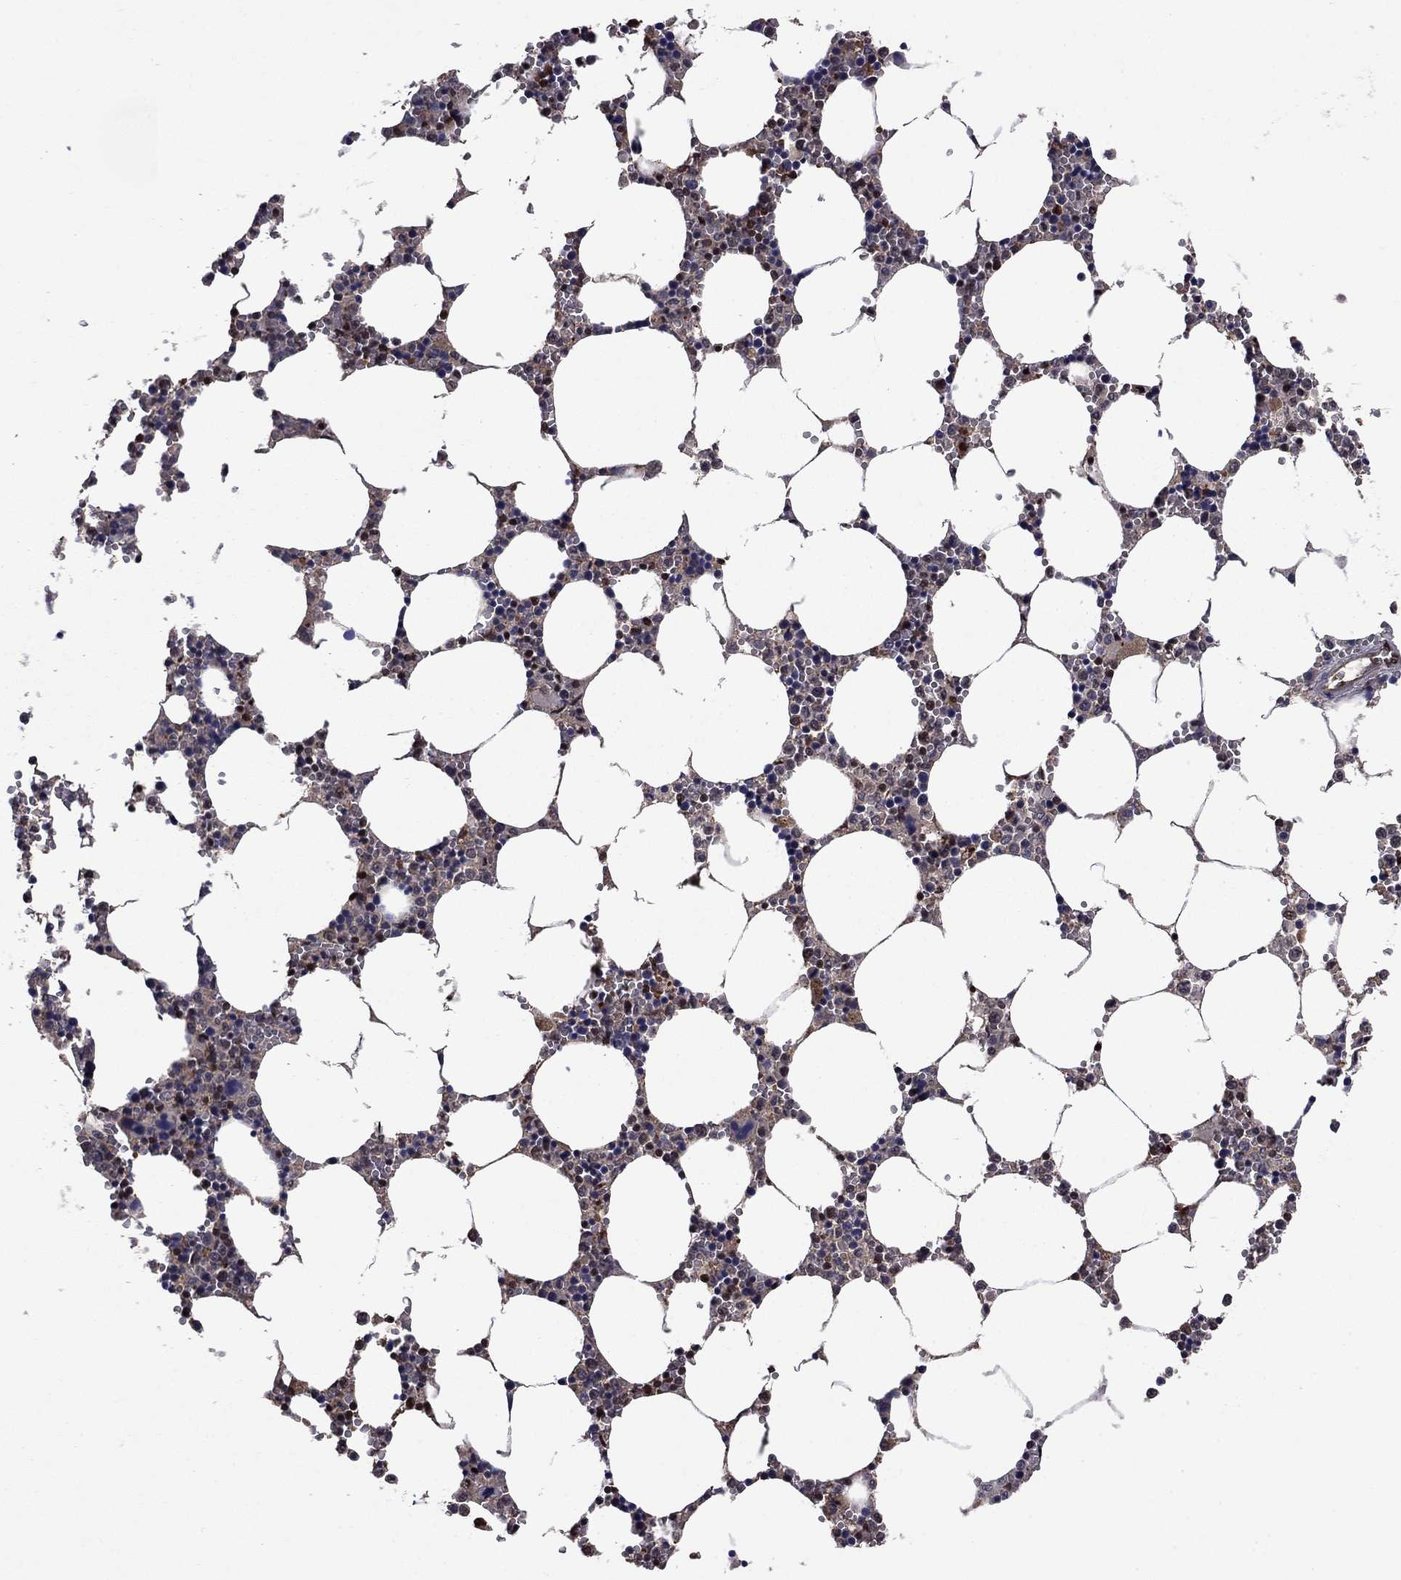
{"staining": {"intensity": "moderate", "quantity": "<25%", "location": "nuclear"}, "tissue": "bone marrow", "cell_type": "Hematopoietic cells", "image_type": "normal", "snomed": [{"axis": "morphology", "description": "Normal tissue, NOS"}, {"axis": "topography", "description": "Bone marrow"}], "caption": "Immunohistochemistry (DAB) staining of benign human bone marrow reveals moderate nuclear protein staining in about <25% of hematopoietic cells.", "gene": "APPBP2", "patient": {"sex": "female", "age": 64}}